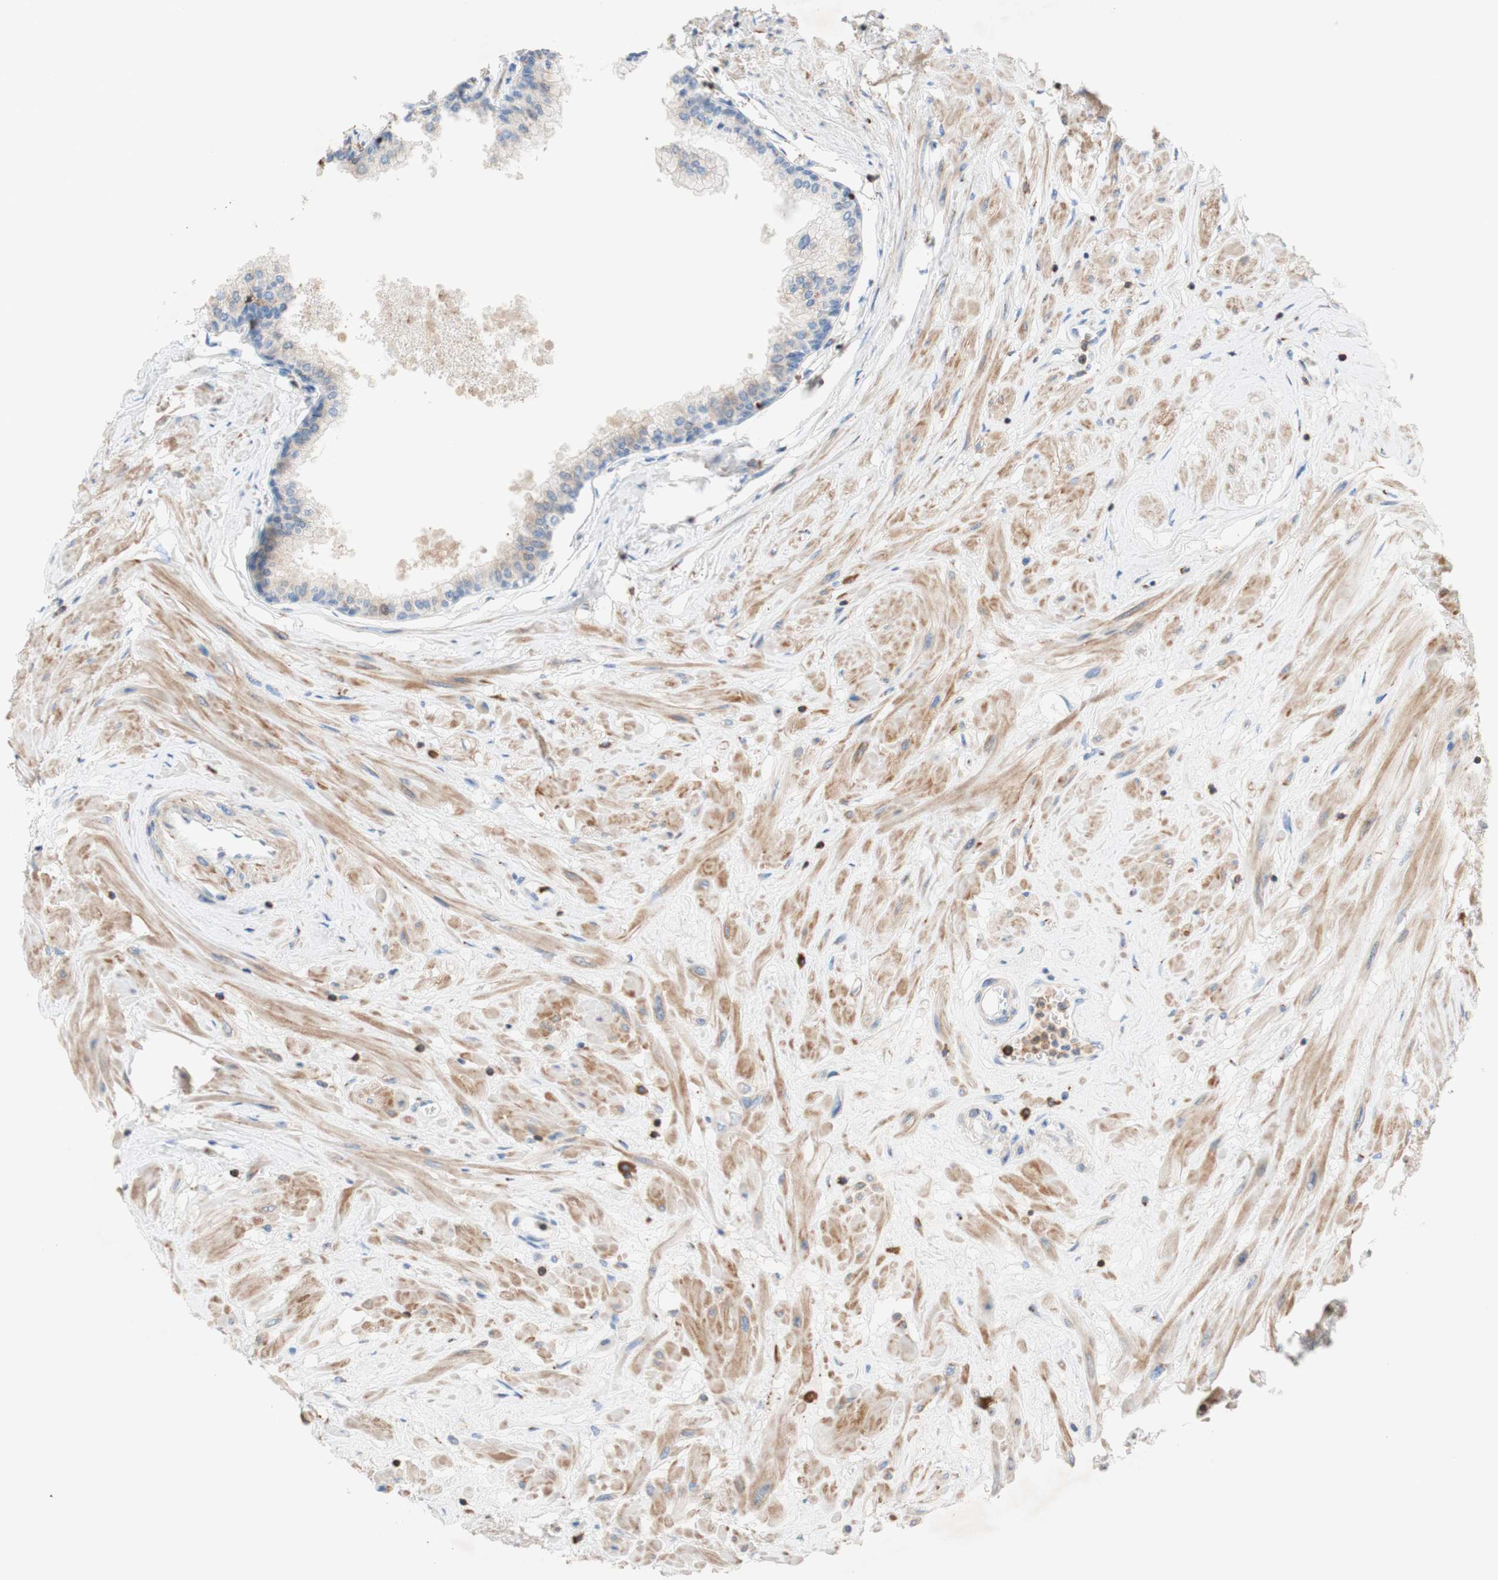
{"staining": {"intensity": "weak", "quantity": "<25%", "location": "cytoplasmic/membranous"}, "tissue": "prostate", "cell_type": "Glandular cells", "image_type": "normal", "snomed": [{"axis": "morphology", "description": "Normal tissue, NOS"}, {"axis": "topography", "description": "Prostate"}, {"axis": "topography", "description": "Seminal veicle"}], "caption": "Protein analysis of unremarkable prostate reveals no significant staining in glandular cells.", "gene": "SPINK6", "patient": {"sex": "male", "age": 60}}